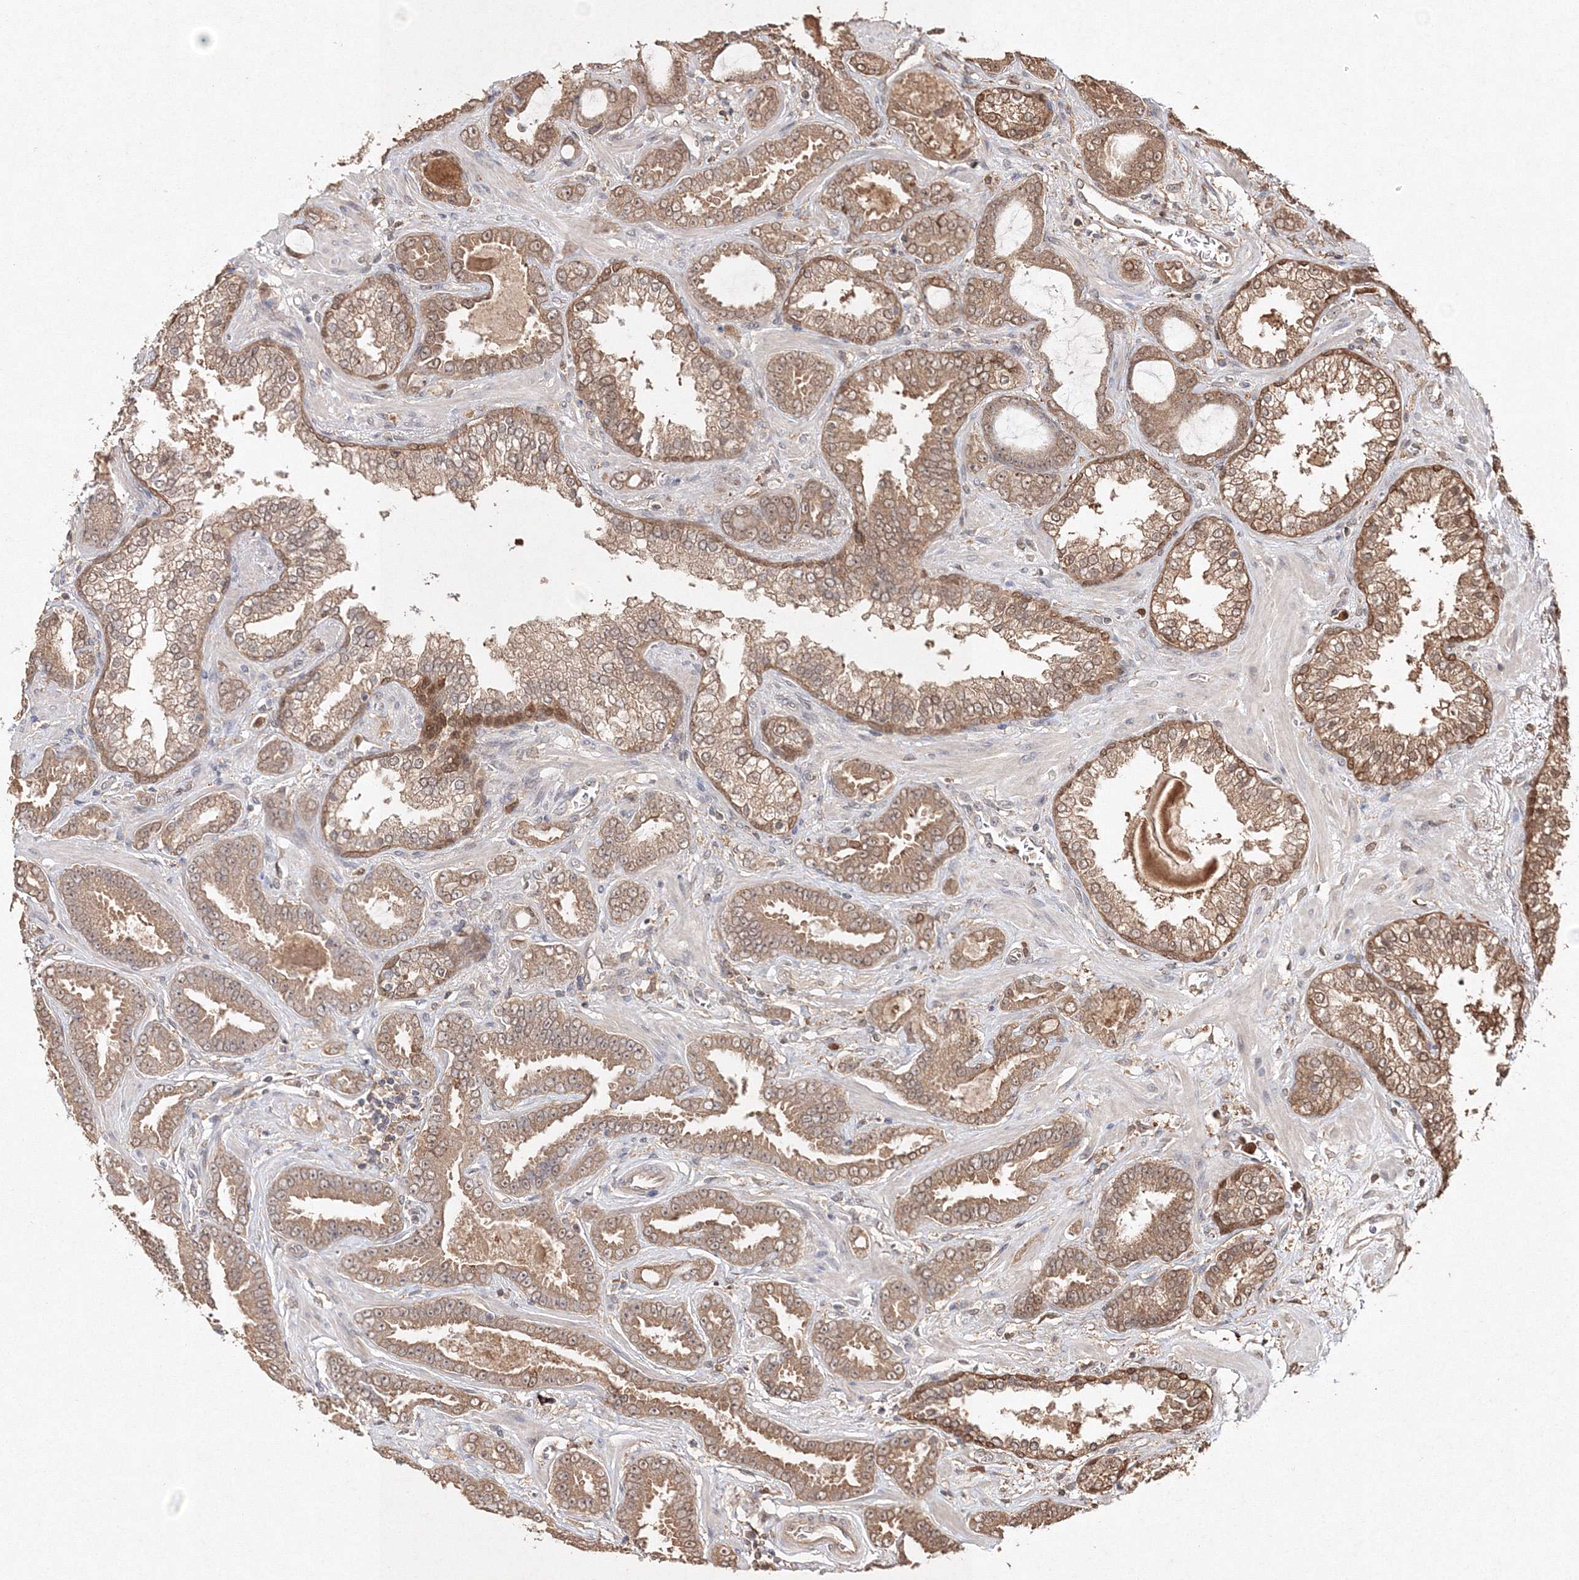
{"staining": {"intensity": "moderate", "quantity": ">75%", "location": "cytoplasmic/membranous"}, "tissue": "prostate cancer", "cell_type": "Tumor cells", "image_type": "cancer", "snomed": [{"axis": "morphology", "description": "Adenocarcinoma, Low grade"}, {"axis": "topography", "description": "Prostate"}], "caption": "This micrograph shows immunohistochemistry staining of prostate cancer, with medium moderate cytoplasmic/membranous positivity in approximately >75% of tumor cells.", "gene": "S100A11", "patient": {"sex": "male", "age": 60}}